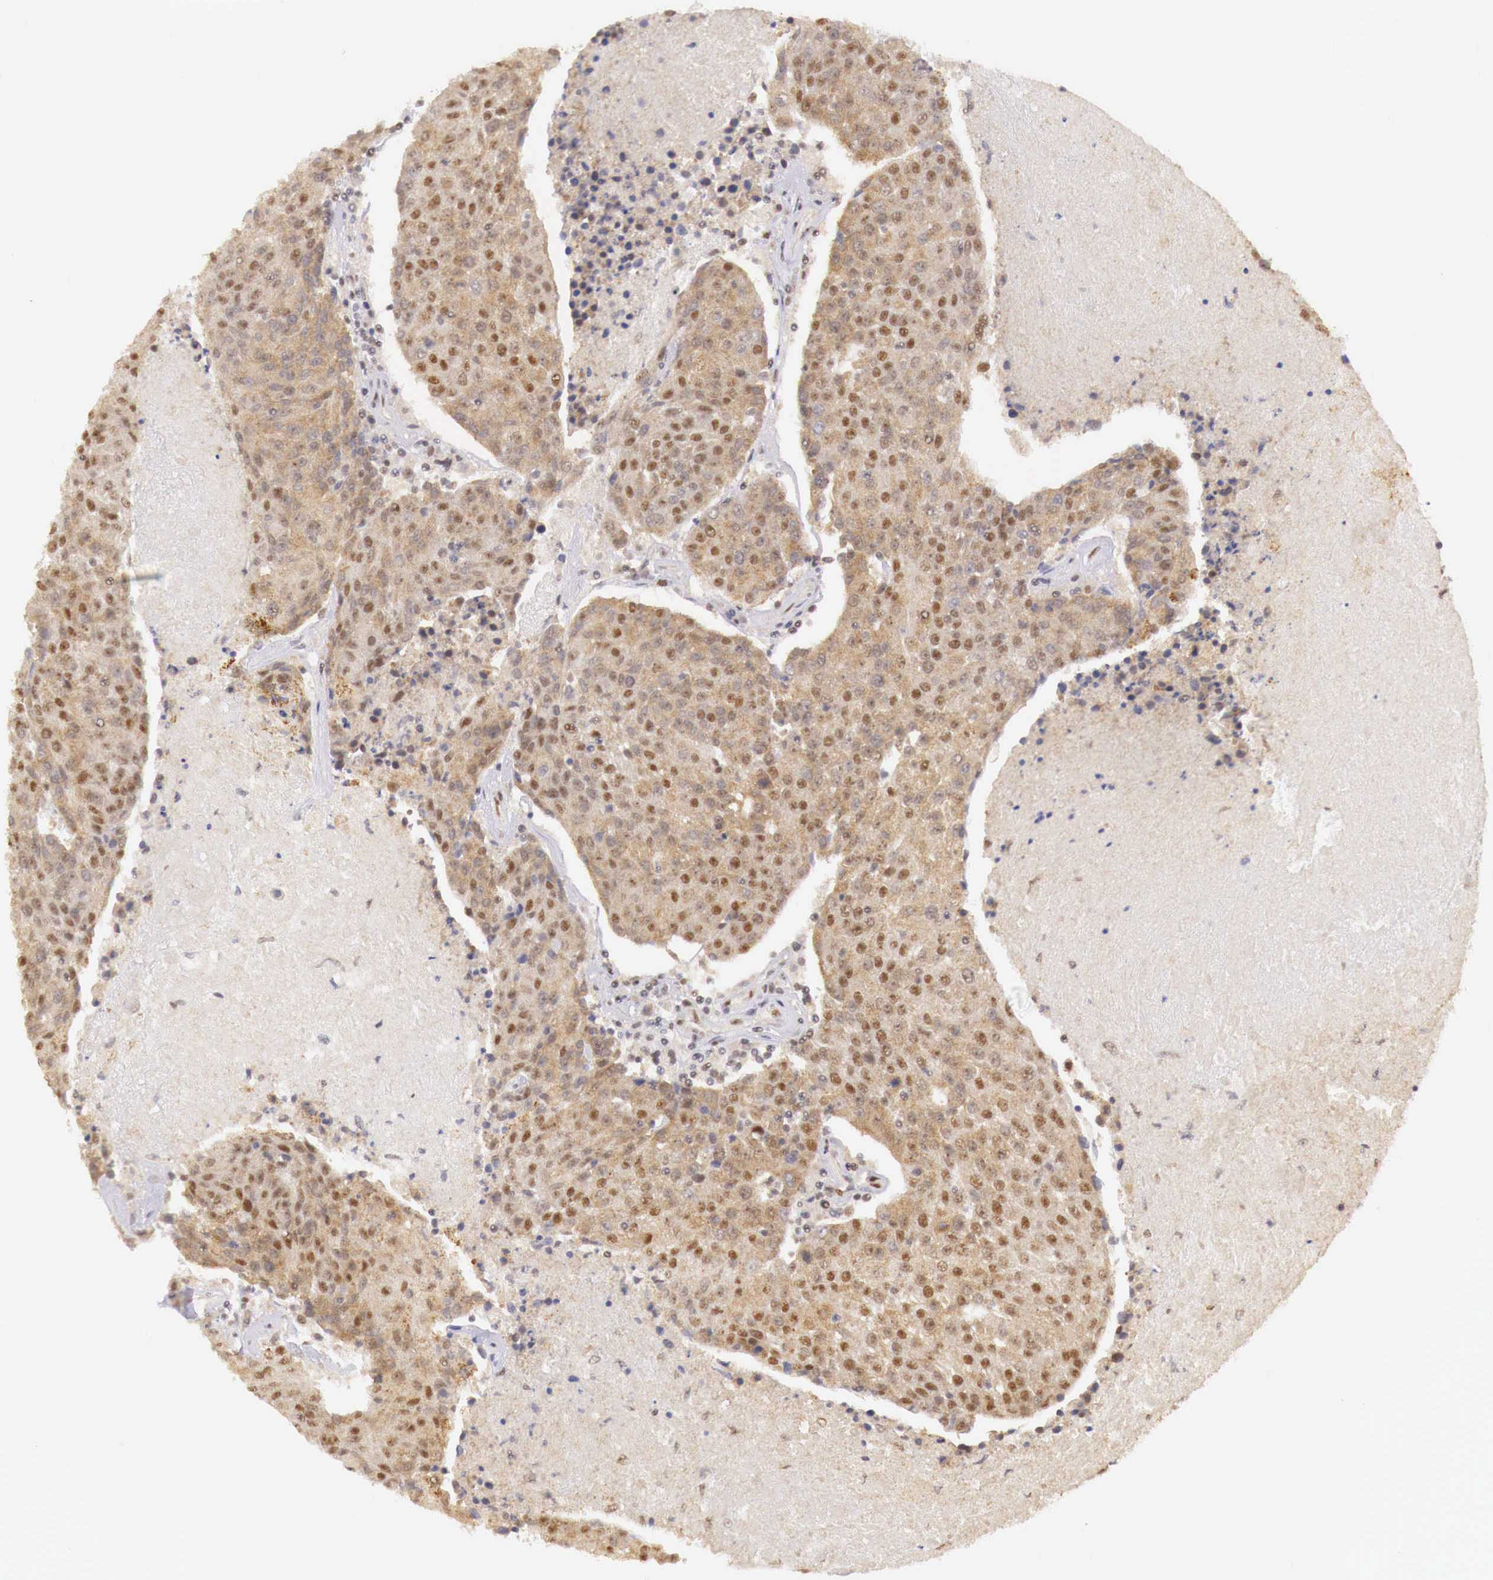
{"staining": {"intensity": "moderate", "quantity": ">75%", "location": "cytoplasmic/membranous,nuclear"}, "tissue": "urothelial cancer", "cell_type": "Tumor cells", "image_type": "cancer", "snomed": [{"axis": "morphology", "description": "Urothelial carcinoma, High grade"}, {"axis": "topography", "description": "Urinary bladder"}], "caption": "Urothelial cancer stained with a protein marker exhibits moderate staining in tumor cells.", "gene": "GPKOW", "patient": {"sex": "female", "age": 85}}